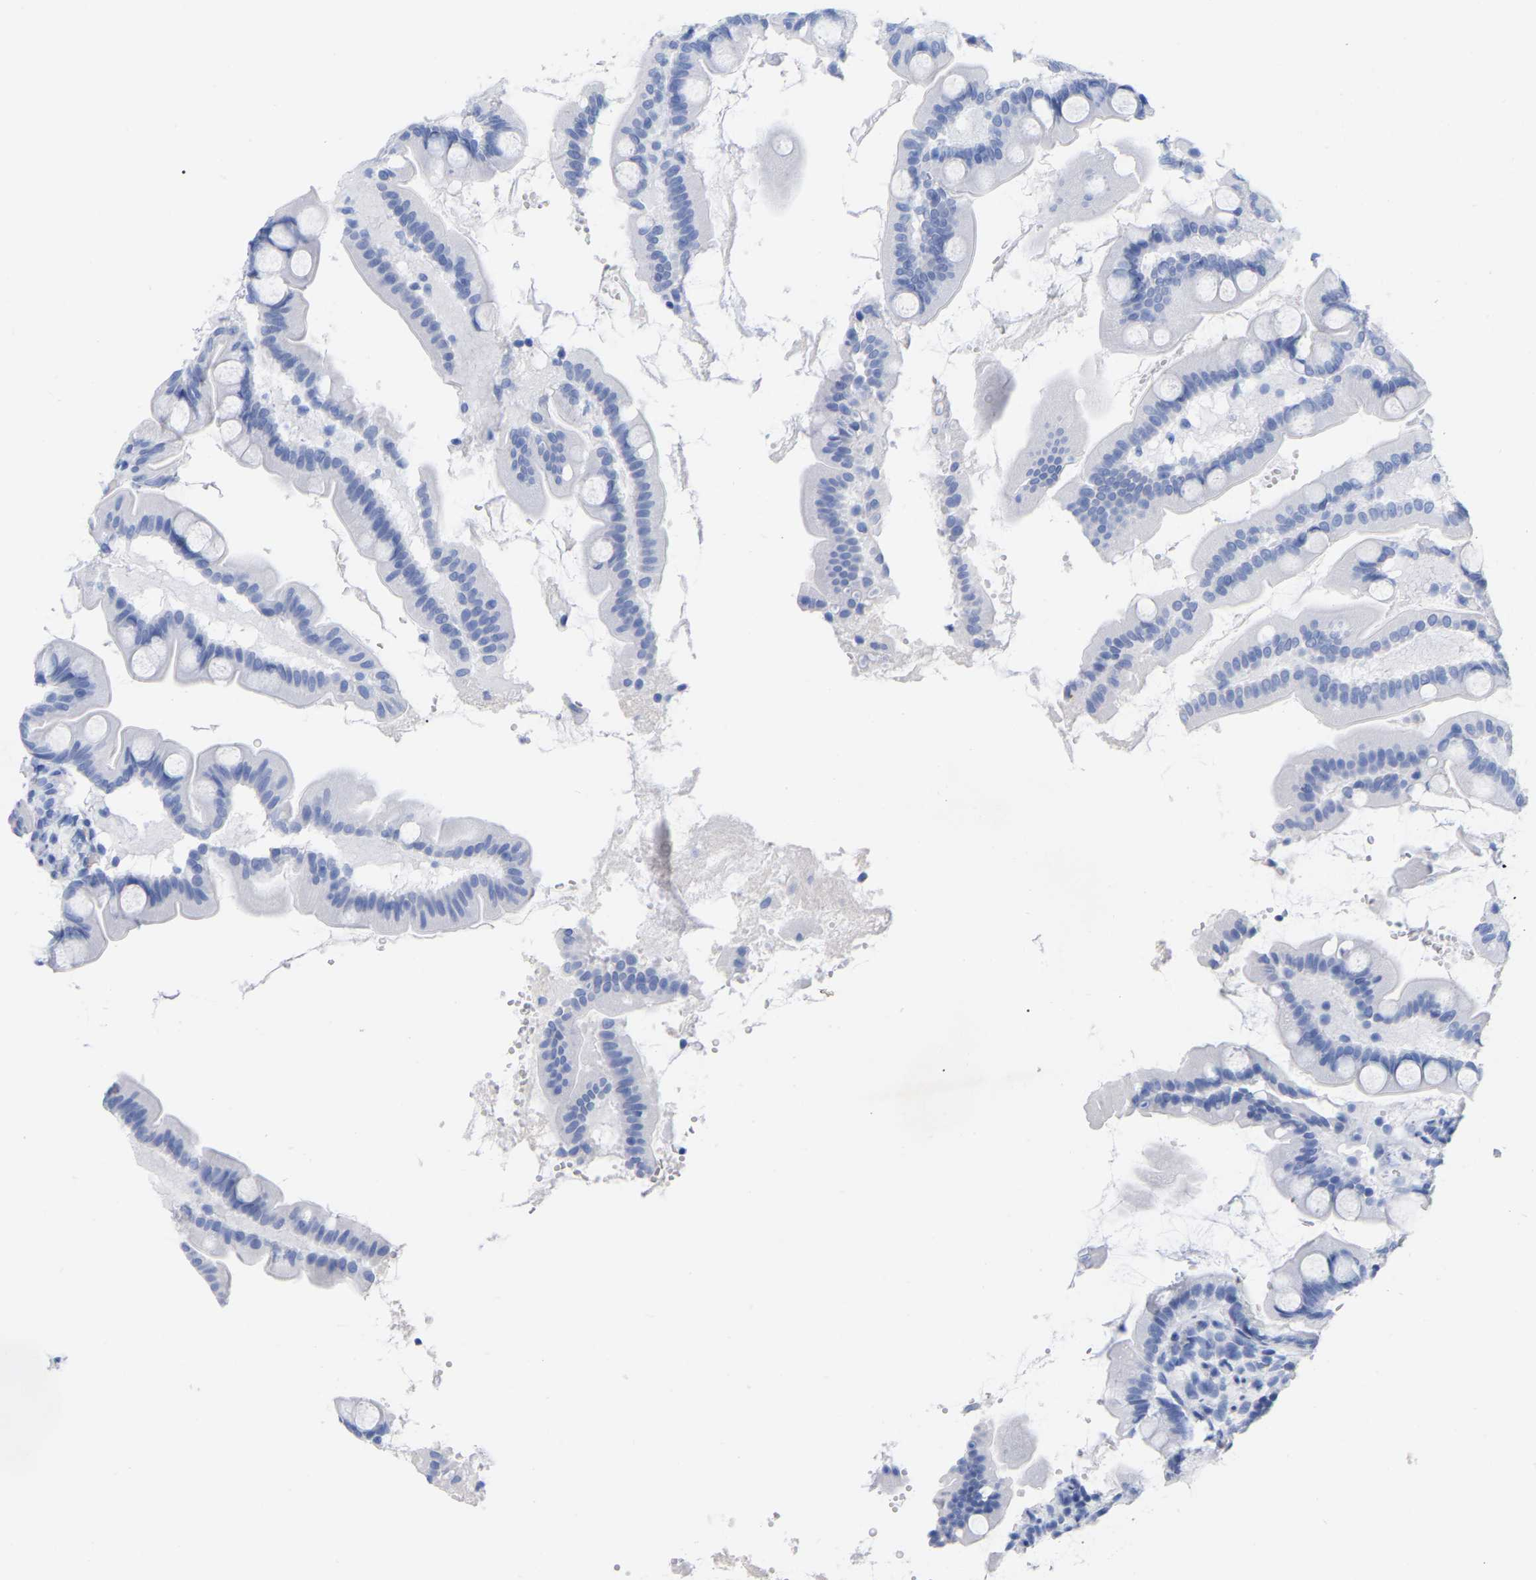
{"staining": {"intensity": "negative", "quantity": "none", "location": "none"}, "tissue": "small intestine", "cell_type": "Glandular cells", "image_type": "normal", "snomed": [{"axis": "morphology", "description": "Normal tissue, NOS"}, {"axis": "topography", "description": "Small intestine"}], "caption": "Immunohistochemical staining of unremarkable small intestine reveals no significant expression in glandular cells. (IHC, brightfield microscopy, high magnification).", "gene": "HAPLN1", "patient": {"sex": "female", "age": 56}}